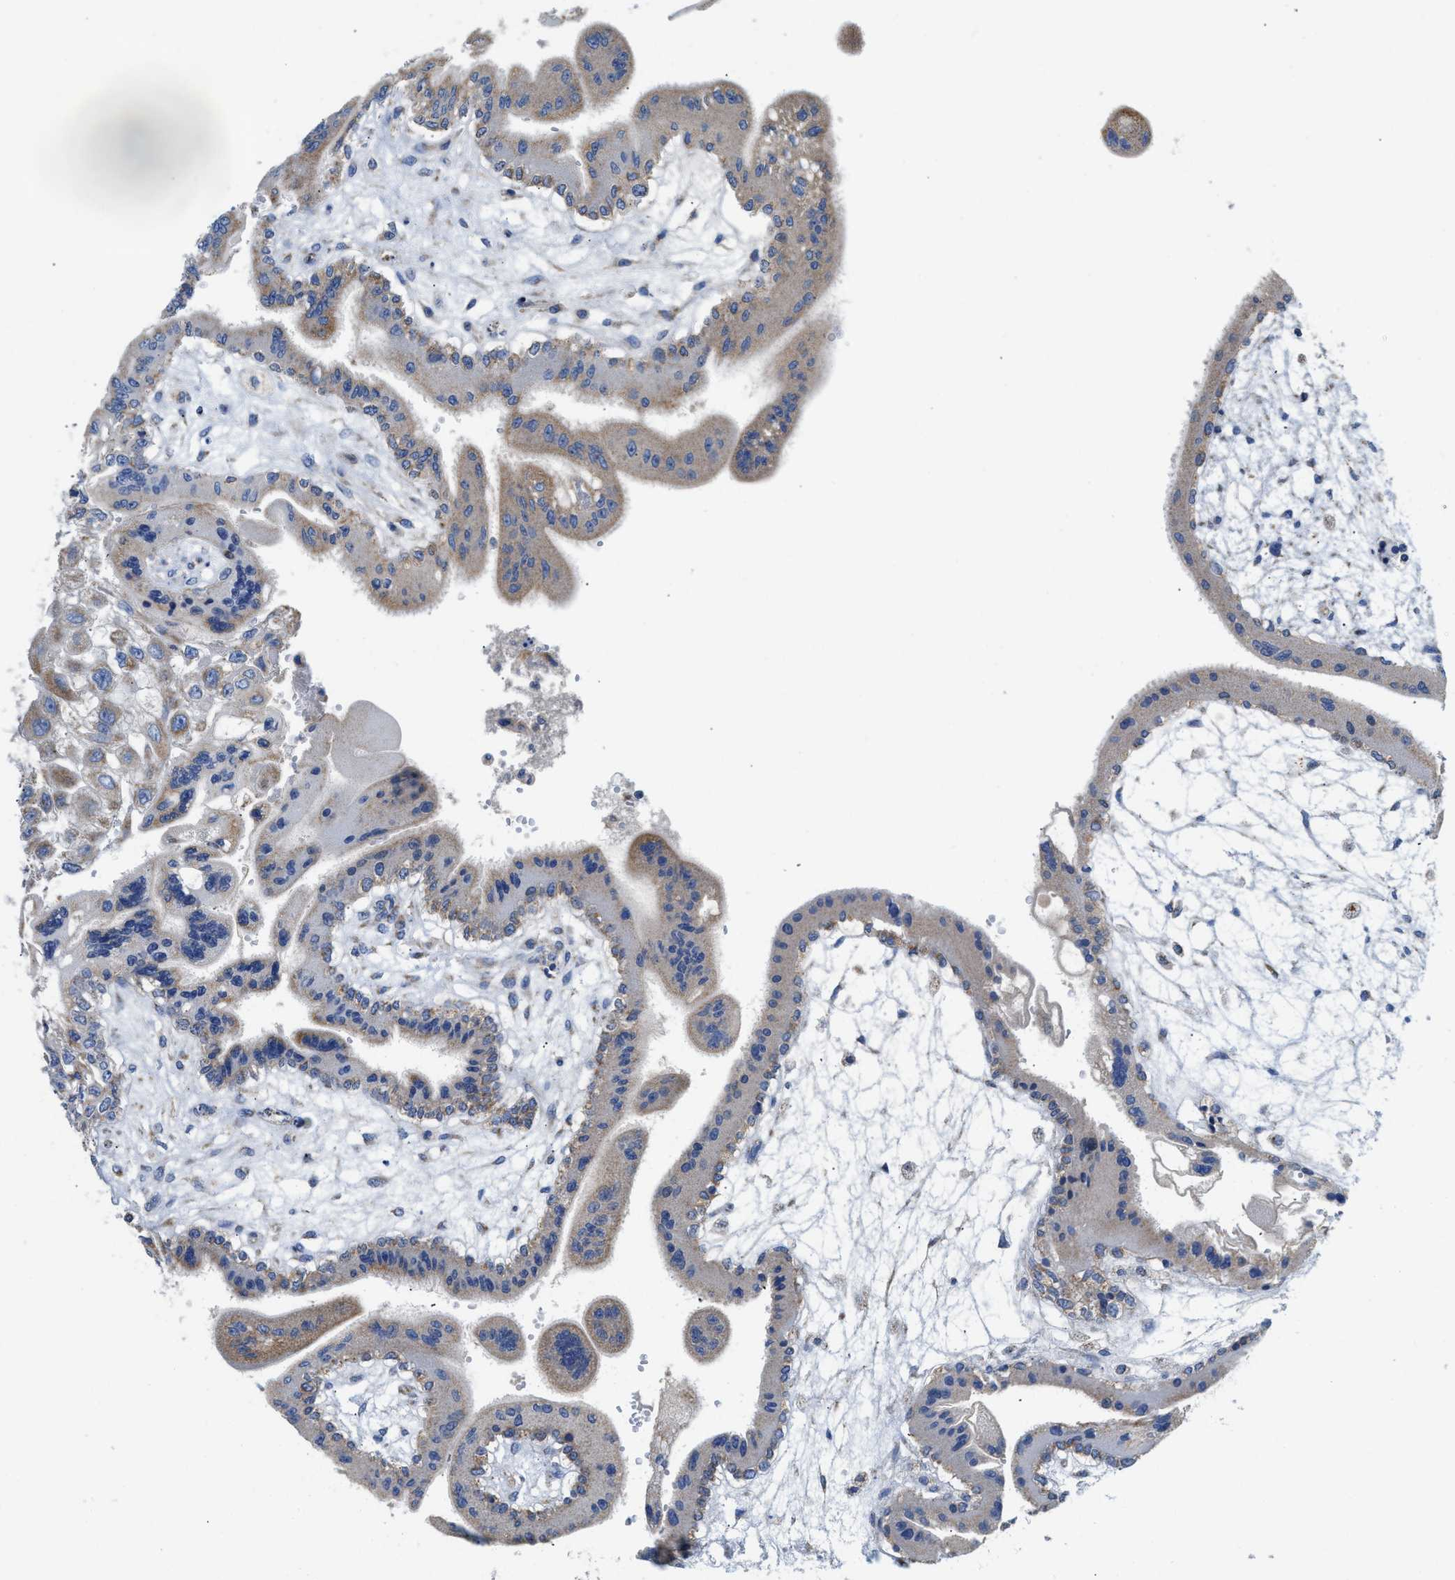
{"staining": {"intensity": "weak", "quantity": ">75%", "location": "cytoplasmic/membranous"}, "tissue": "fallopian tube", "cell_type": "Glandular cells", "image_type": "normal", "snomed": [{"axis": "morphology", "description": "Normal tissue, NOS"}, {"axis": "topography", "description": "Fallopian tube"}, {"axis": "topography", "description": "Placenta"}], "caption": "A low amount of weak cytoplasmic/membranous staining is appreciated in approximately >75% of glandular cells in normal fallopian tube. The staining is performed using DAB brown chromogen to label protein expression. The nuclei are counter-stained blue using hematoxylin.", "gene": "SLC25A13", "patient": {"sex": "female", "age": 32}}